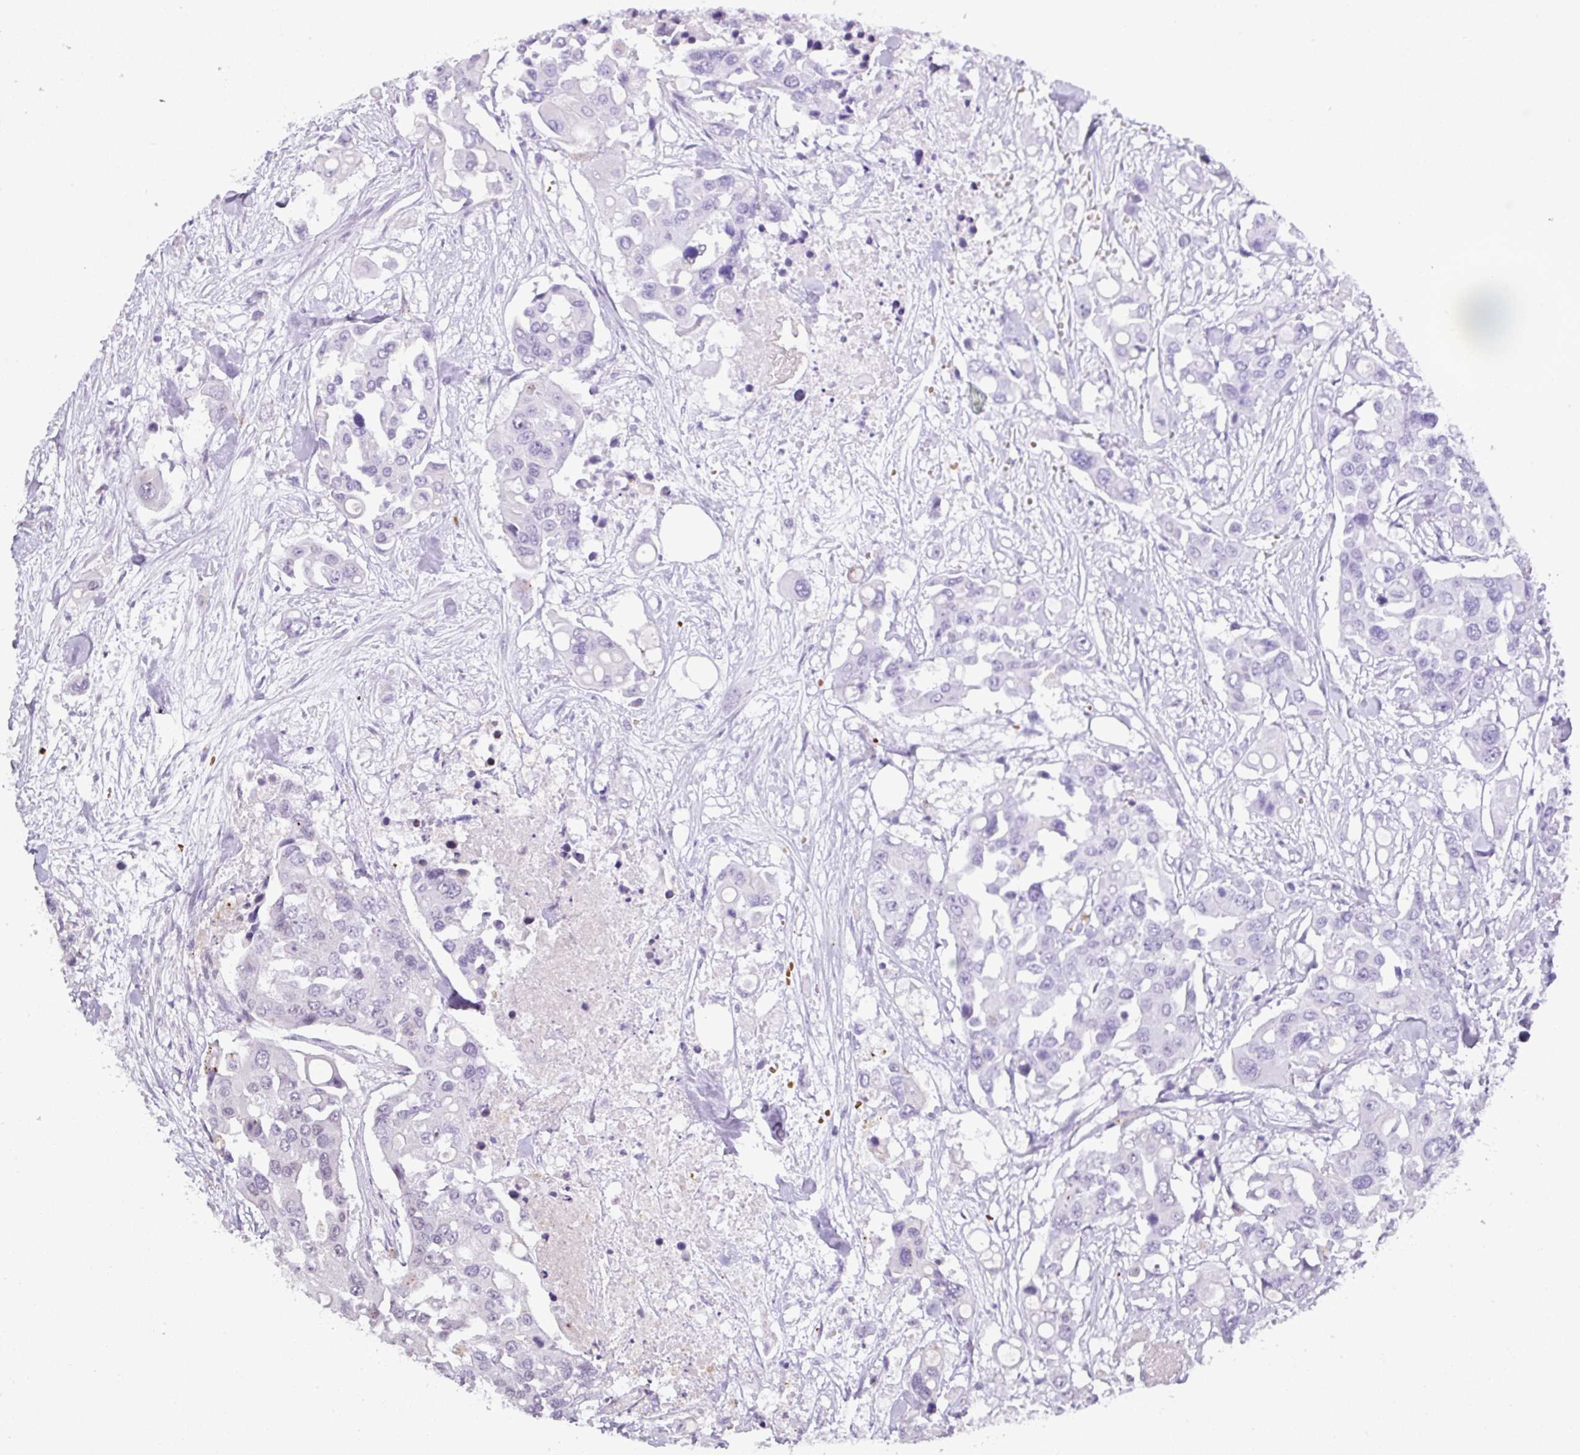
{"staining": {"intensity": "negative", "quantity": "none", "location": "none"}, "tissue": "colorectal cancer", "cell_type": "Tumor cells", "image_type": "cancer", "snomed": [{"axis": "morphology", "description": "Adenocarcinoma, NOS"}, {"axis": "topography", "description": "Colon"}], "caption": "There is no significant positivity in tumor cells of colorectal cancer.", "gene": "NEIL1", "patient": {"sex": "male", "age": 77}}